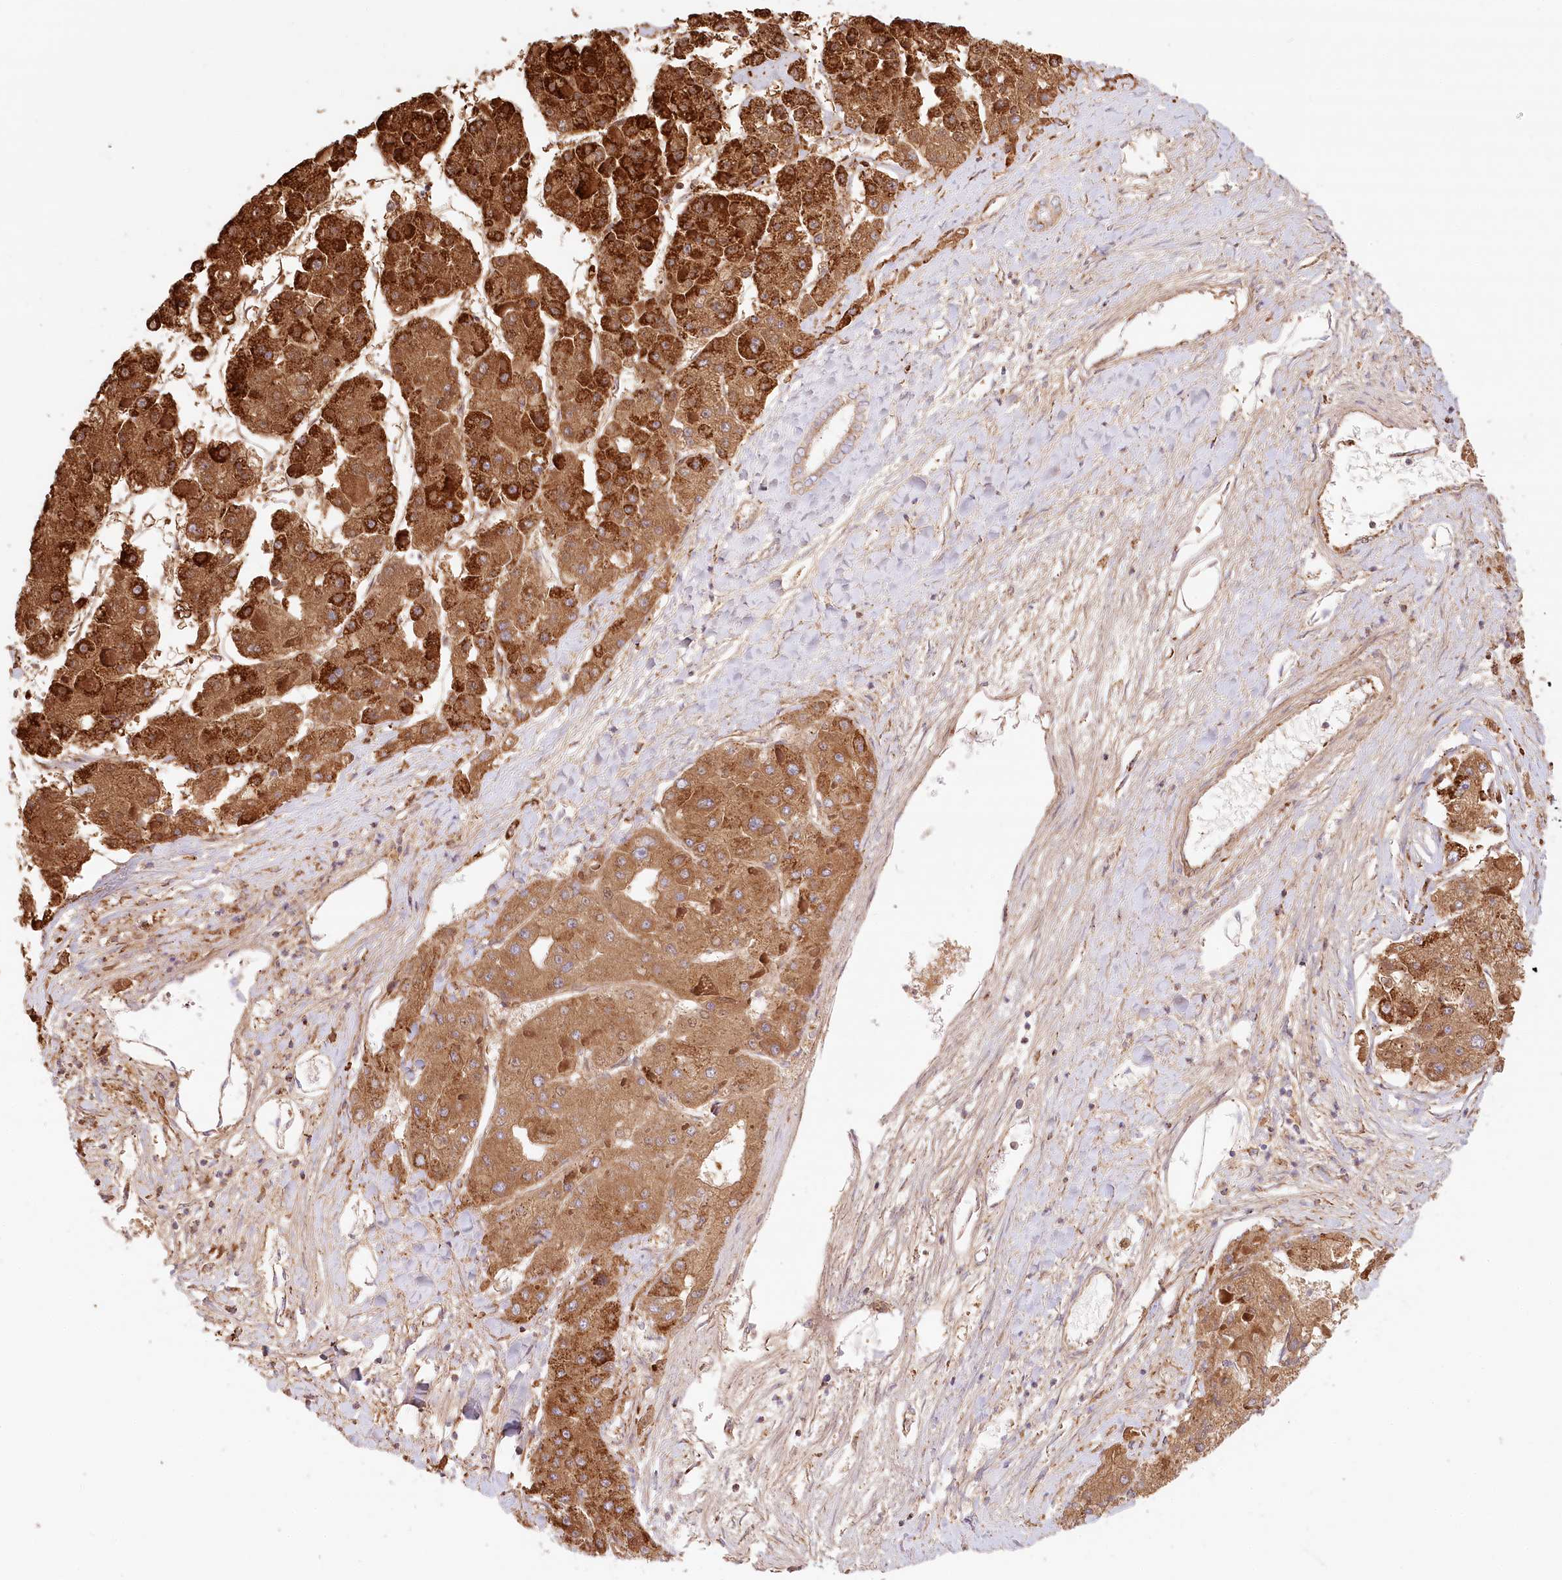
{"staining": {"intensity": "strong", "quantity": ">75%", "location": "cytoplasmic/membranous"}, "tissue": "liver cancer", "cell_type": "Tumor cells", "image_type": "cancer", "snomed": [{"axis": "morphology", "description": "Carcinoma, Hepatocellular, NOS"}, {"axis": "topography", "description": "Liver"}], "caption": "Tumor cells reveal high levels of strong cytoplasmic/membranous staining in about >75% of cells in liver cancer (hepatocellular carcinoma). (Brightfield microscopy of DAB IHC at high magnification).", "gene": "UMPS", "patient": {"sex": "female", "age": 73}}